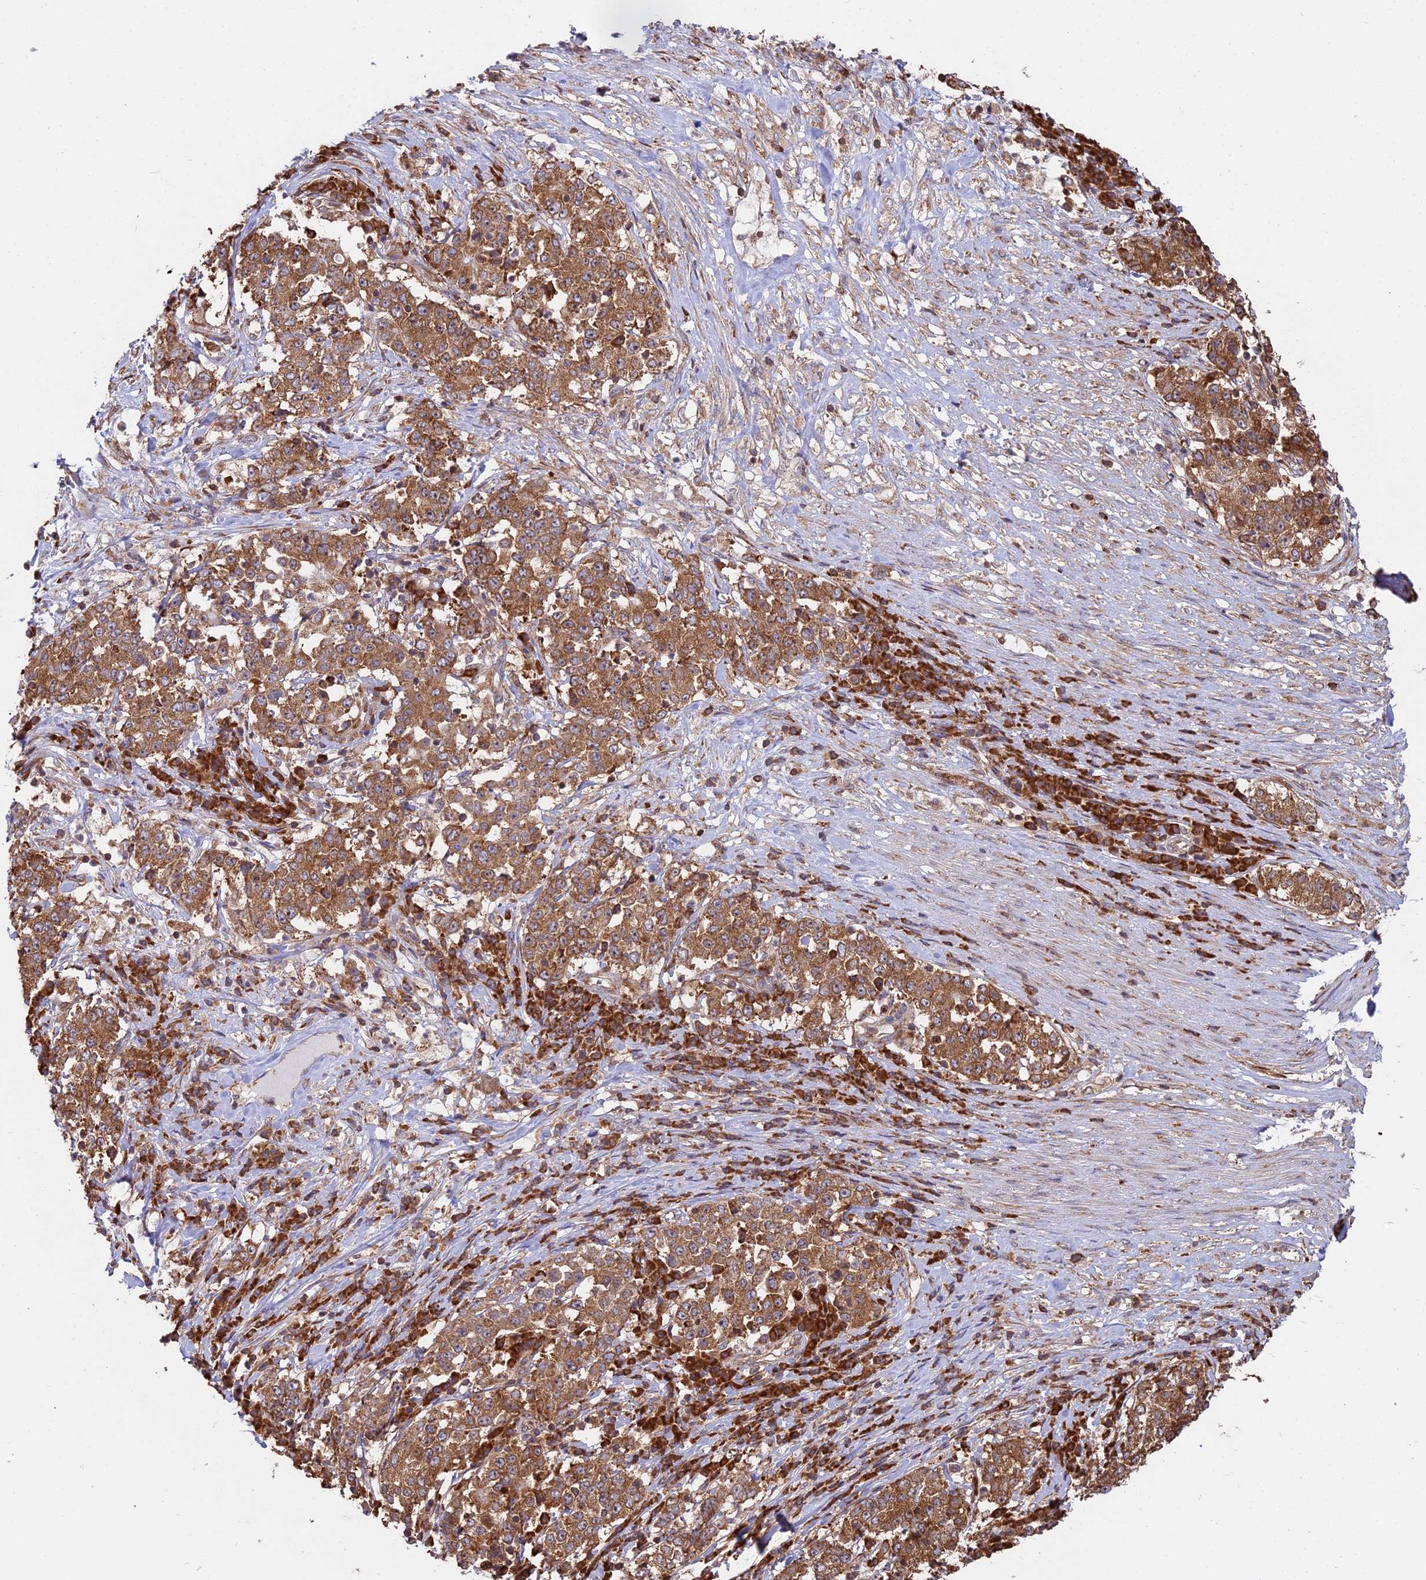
{"staining": {"intensity": "moderate", "quantity": ">75%", "location": "cytoplasmic/membranous"}, "tissue": "stomach cancer", "cell_type": "Tumor cells", "image_type": "cancer", "snomed": [{"axis": "morphology", "description": "Adenocarcinoma, NOS"}, {"axis": "topography", "description": "Stomach"}], "caption": "DAB (3,3'-diaminobenzidine) immunohistochemical staining of stomach cancer (adenocarcinoma) reveals moderate cytoplasmic/membranous protein staining in approximately >75% of tumor cells.", "gene": "RPL26", "patient": {"sex": "male", "age": 59}}